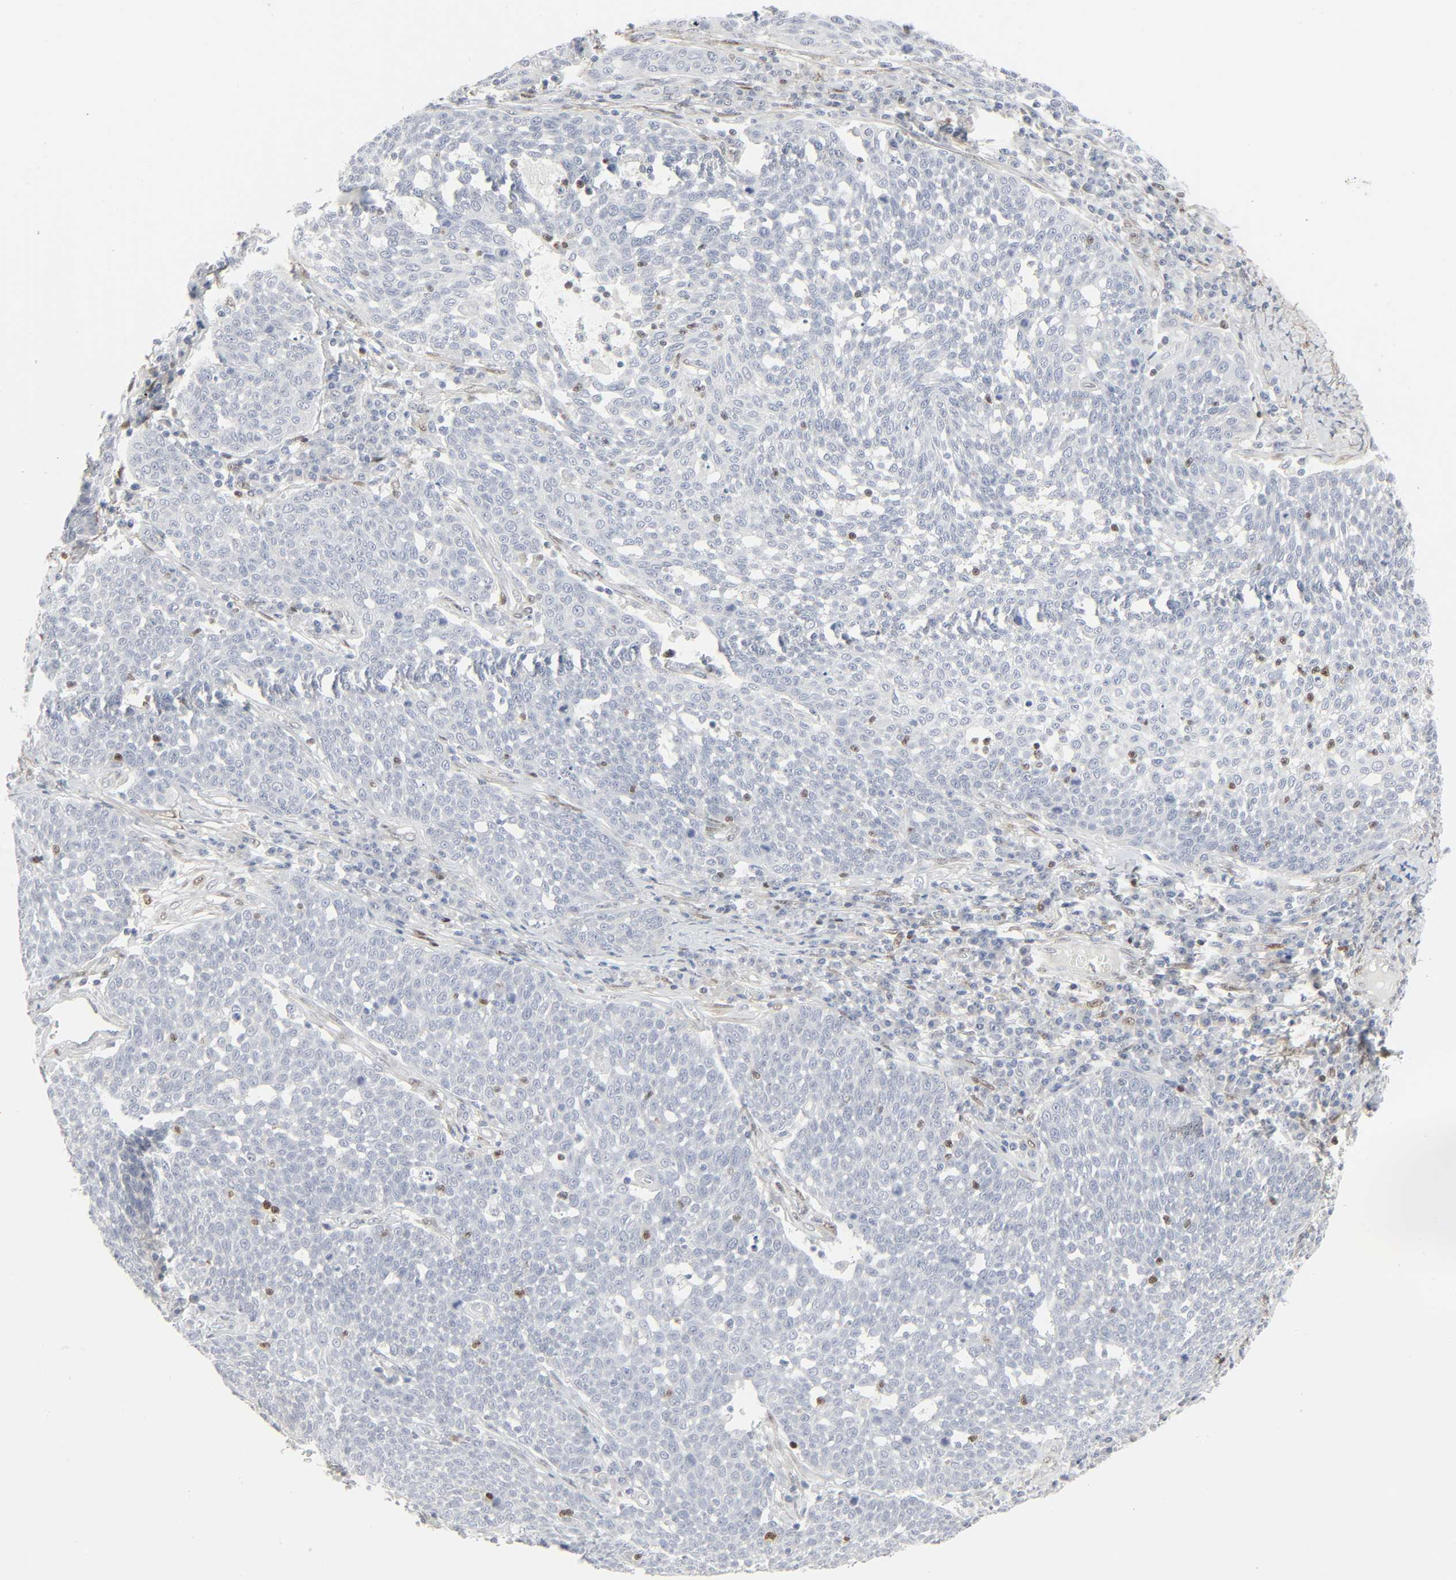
{"staining": {"intensity": "negative", "quantity": "none", "location": "none"}, "tissue": "cervical cancer", "cell_type": "Tumor cells", "image_type": "cancer", "snomed": [{"axis": "morphology", "description": "Squamous cell carcinoma, NOS"}, {"axis": "topography", "description": "Cervix"}], "caption": "The micrograph displays no significant staining in tumor cells of cervical cancer.", "gene": "ZBTB16", "patient": {"sex": "female", "age": 34}}